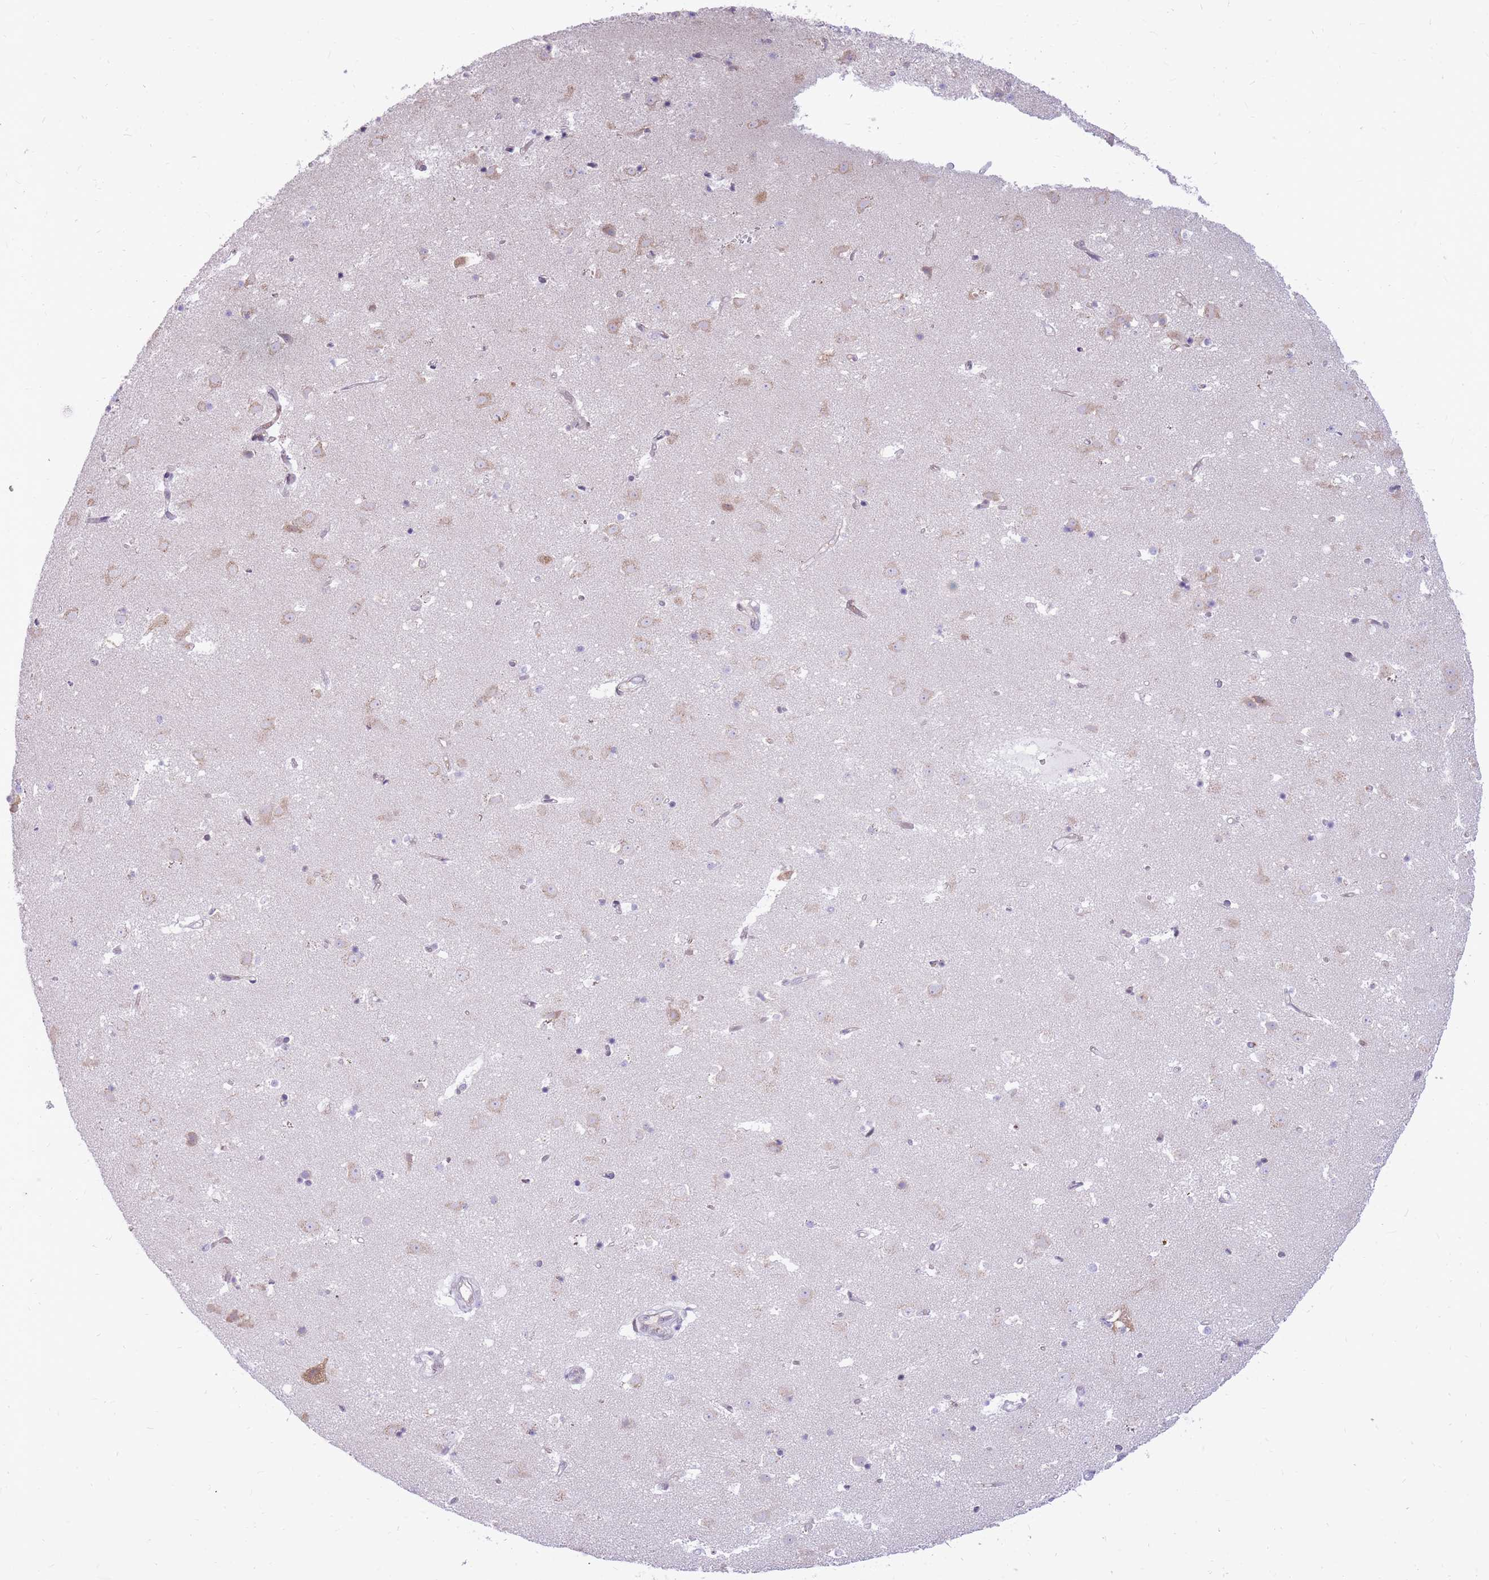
{"staining": {"intensity": "weak", "quantity": "25%-75%", "location": "nuclear"}, "tissue": "caudate", "cell_type": "Glial cells", "image_type": "normal", "snomed": [{"axis": "morphology", "description": "Normal tissue, NOS"}, {"axis": "topography", "description": "Lateral ventricle wall"}], "caption": "Caudate stained for a protein (brown) exhibits weak nuclear positive expression in about 25%-75% of glial cells.", "gene": "HOOK2", "patient": {"sex": "male", "age": 58}}